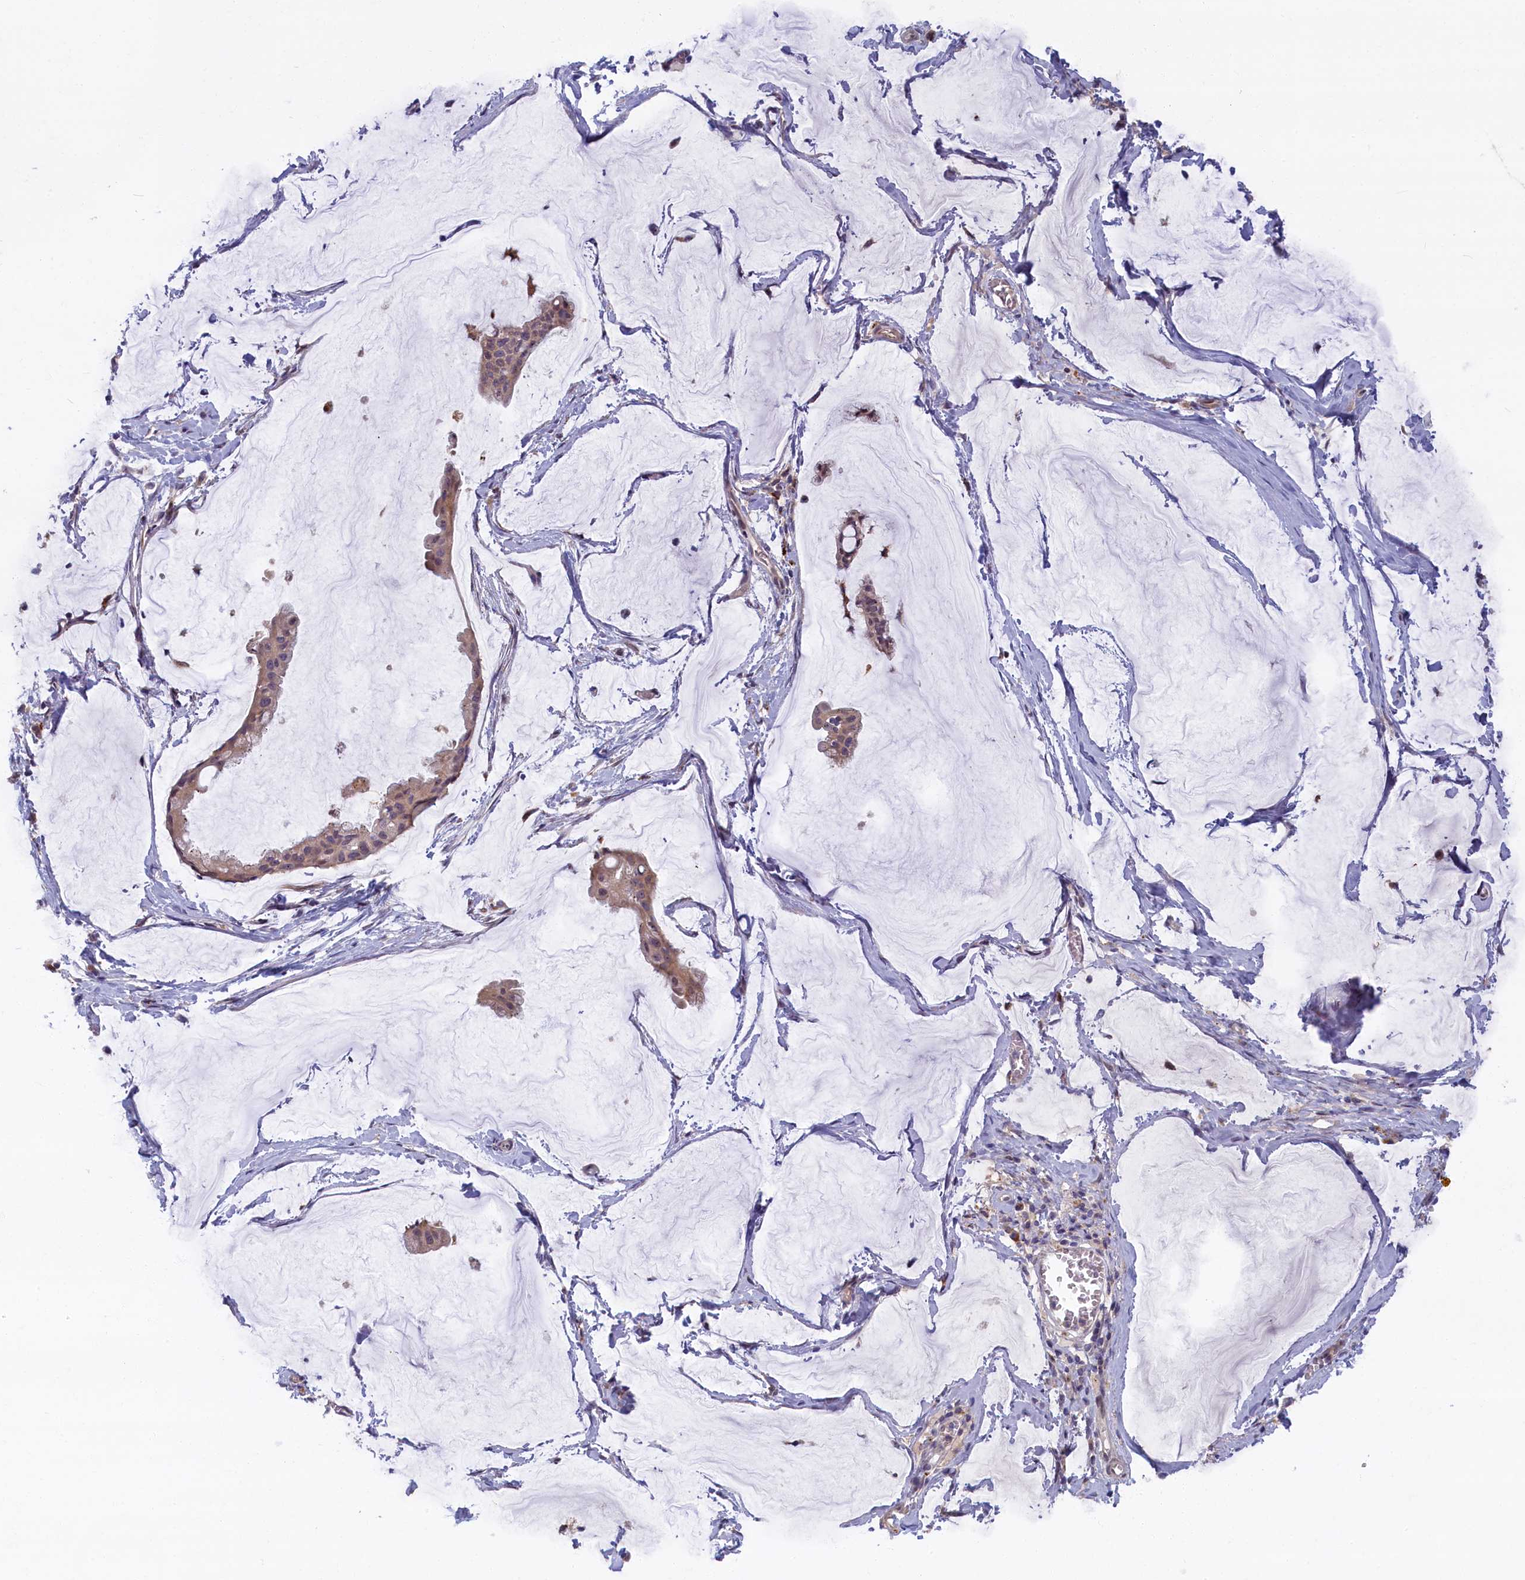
{"staining": {"intensity": "moderate", "quantity": ">75%", "location": "cytoplasmic/membranous"}, "tissue": "ovarian cancer", "cell_type": "Tumor cells", "image_type": "cancer", "snomed": [{"axis": "morphology", "description": "Cystadenocarcinoma, mucinous, NOS"}, {"axis": "topography", "description": "Ovary"}], "caption": "An immunohistochemistry (IHC) image of tumor tissue is shown. Protein staining in brown shows moderate cytoplasmic/membranous positivity in ovarian cancer (mucinous cystadenocarcinoma) within tumor cells.", "gene": "FCSK", "patient": {"sex": "female", "age": 73}}